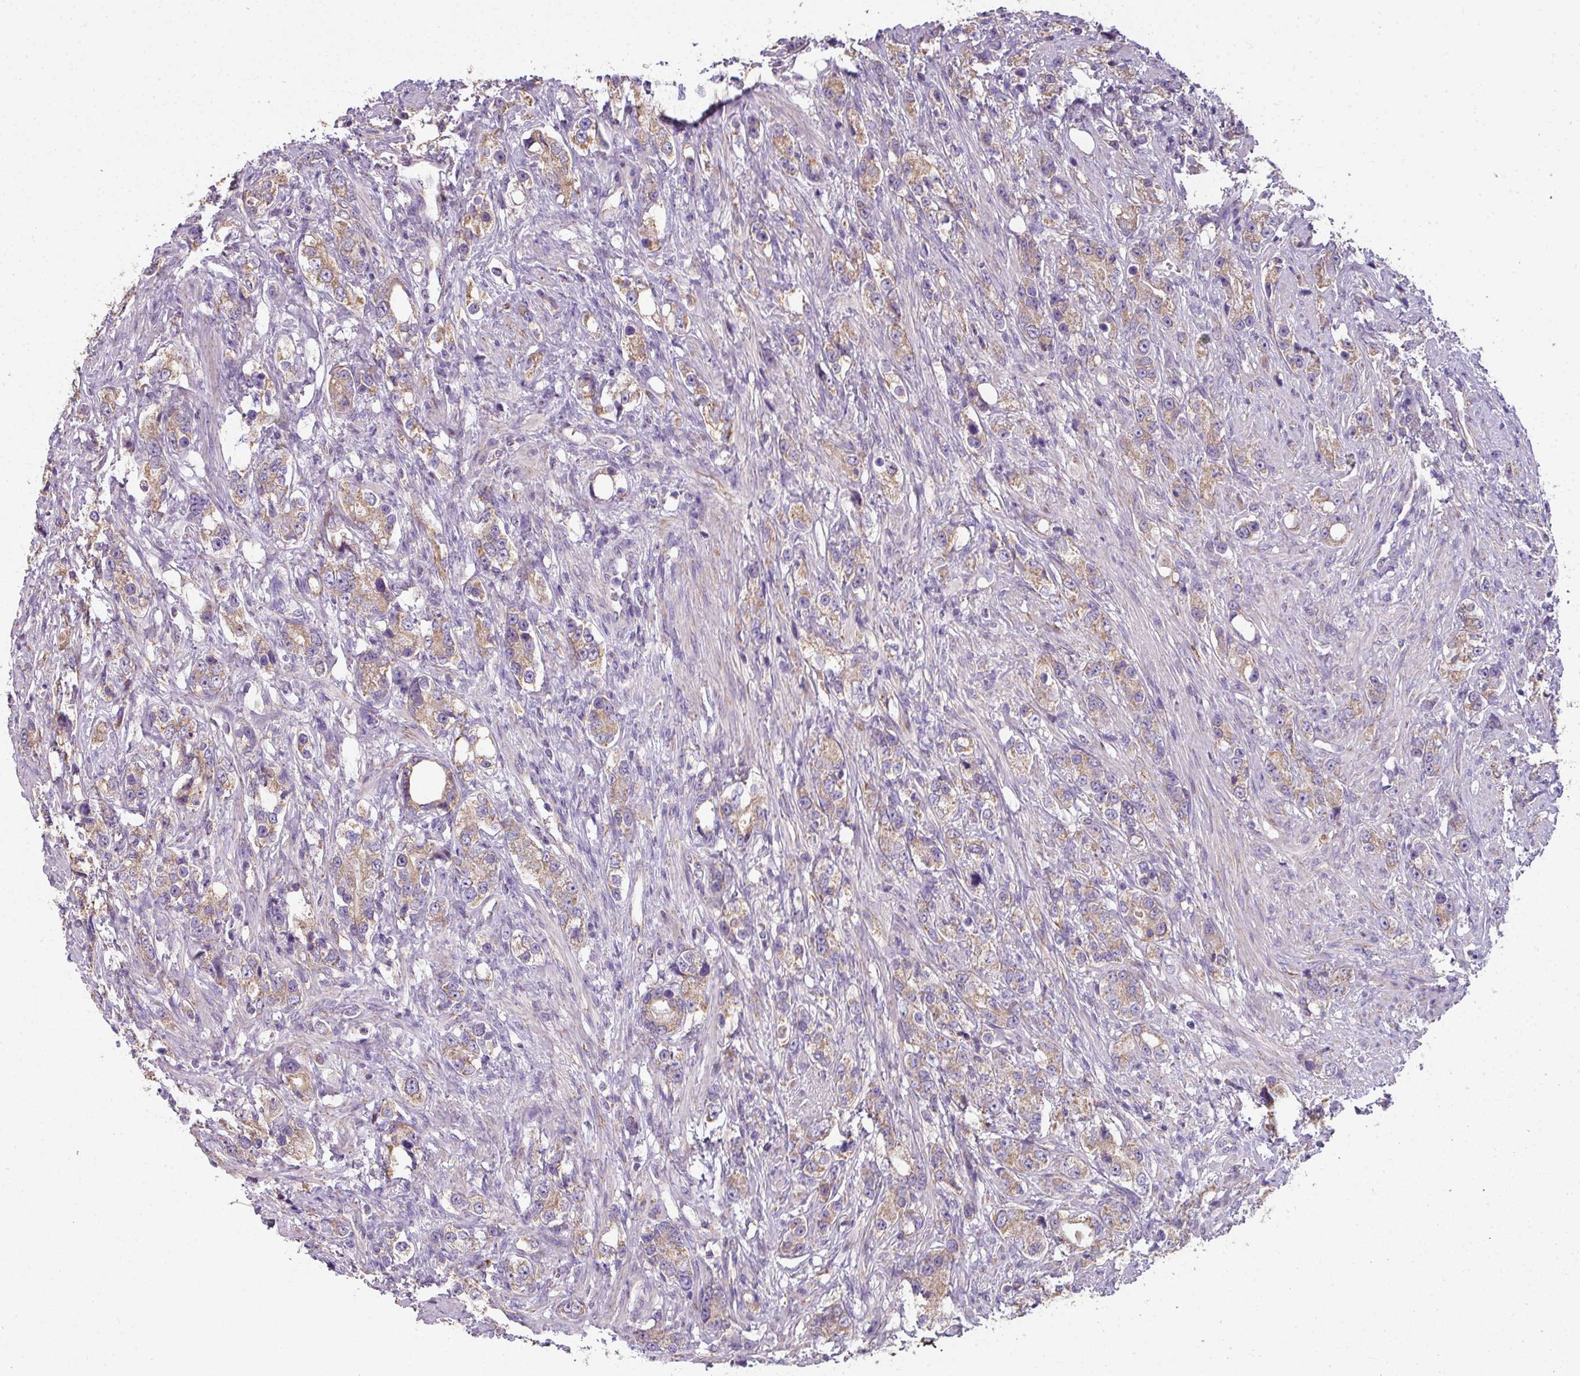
{"staining": {"intensity": "moderate", "quantity": ">75%", "location": "cytoplasmic/membranous"}, "tissue": "prostate cancer", "cell_type": "Tumor cells", "image_type": "cancer", "snomed": [{"axis": "morphology", "description": "Adenocarcinoma, High grade"}, {"axis": "topography", "description": "Prostate"}], "caption": "Tumor cells demonstrate moderate cytoplasmic/membranous staining in about >75% of cells in prostate adenocarcinoma (high-grade).", "gene": "PALS2", "patient": {"sex": "male", "age": 63}}